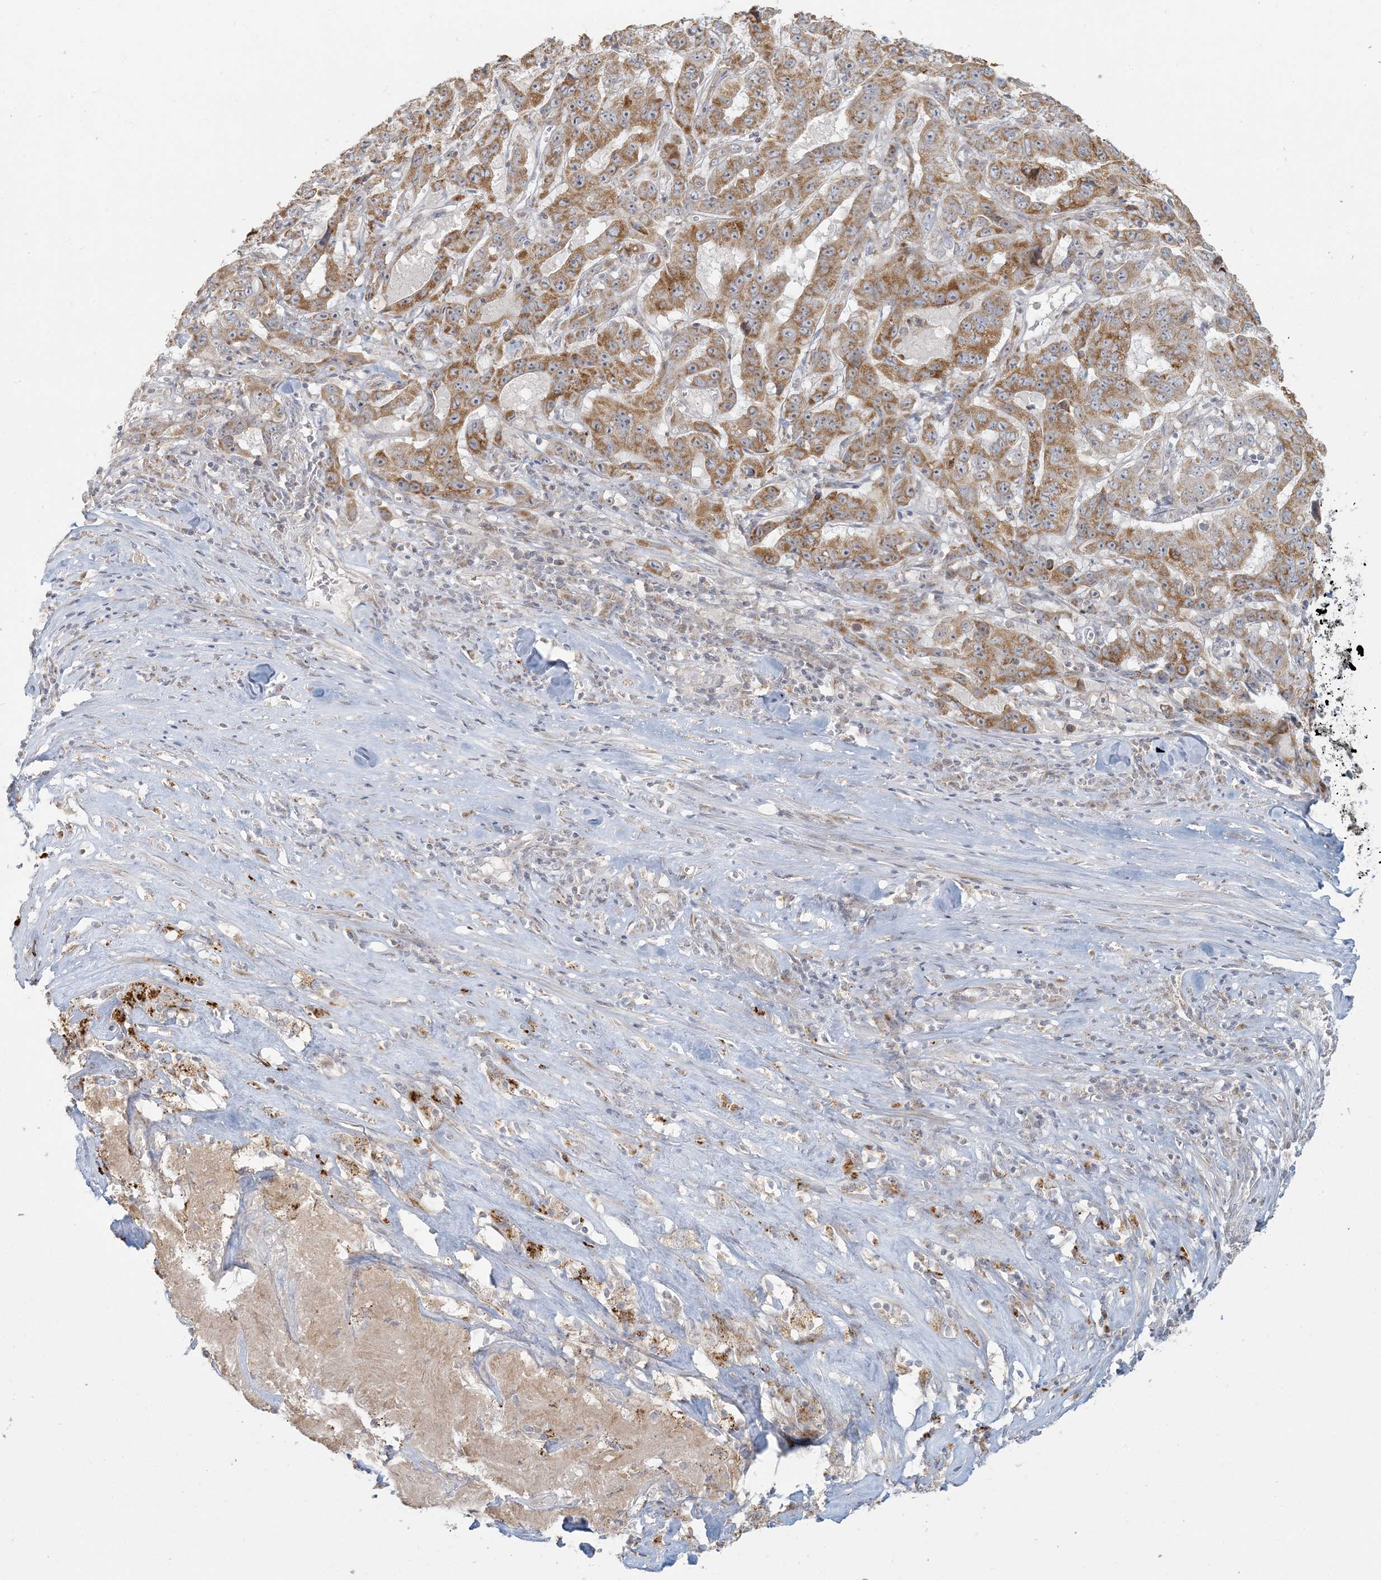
{"staining": {"intensity": "moderate", "quantity": ">75%", "location": "cytoplasmic/membranous"}, "tissue": "pancreatic cancer", "cell_type": "Tumor cells", "image_type": "cancer", "snomed": [{"axis": "morphology", "description": "Adenocarcinoma, NOS"}, {"axis": "topography", "description": "Pancreas"}], "caption": "Protein analysis of adenocarcinoma (pancreatic) tissue demonstrates moderate cytoplasmic/membranous expression in about >75% of tumor cells. (DAB (3,3'-diaminobenzidine) IHC, brown staining for protein, blue staining for nuclei).", "gene": "MCAT", "patient": {"sex": "male", "age": 63}}